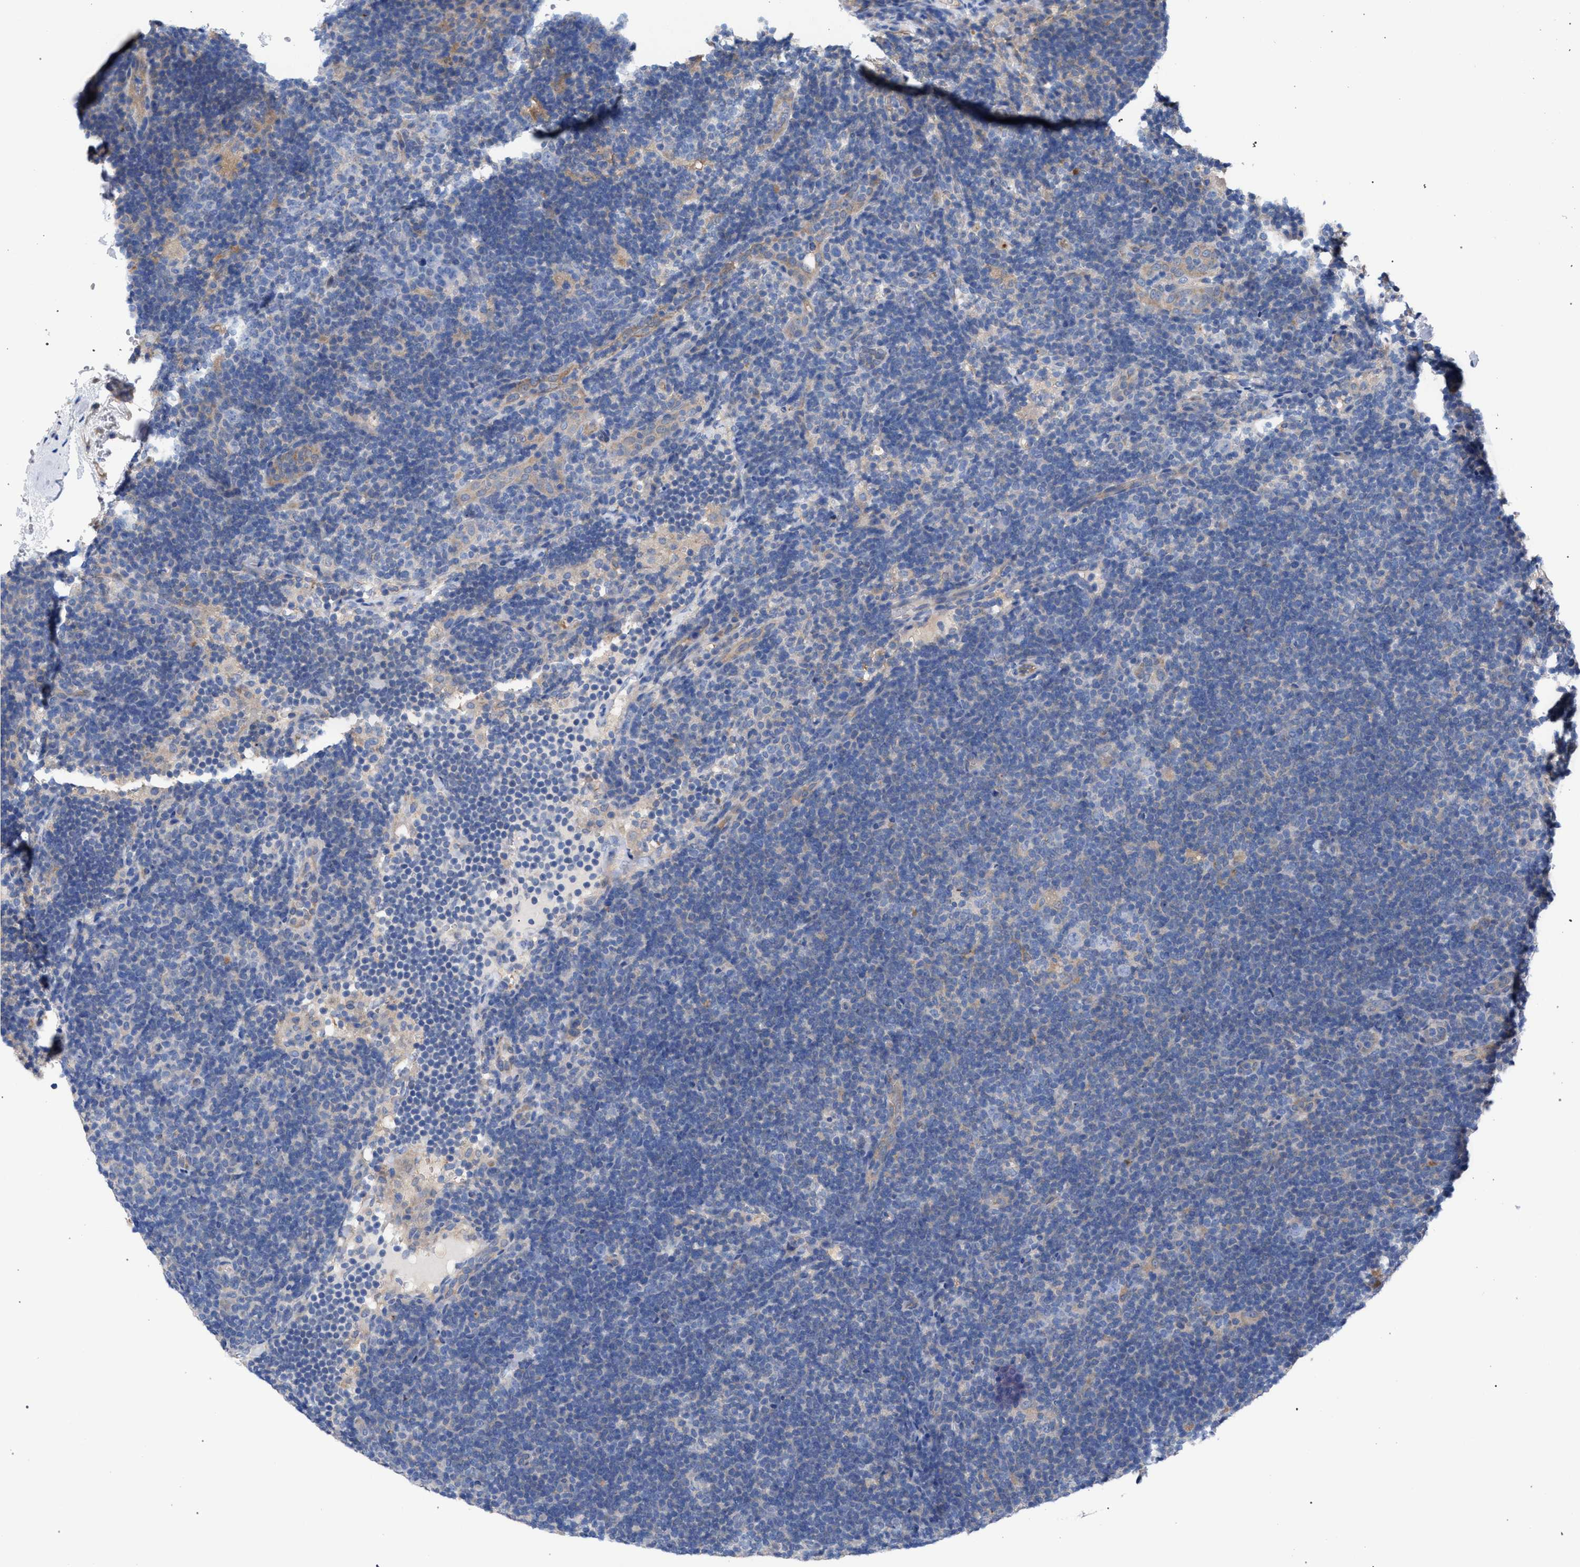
{"staining": {"intensity": "weak", "quantity": "<25%", "location": "cytoplasmic/membranous"}, "tissue": "lymphoma", "cell_type": "Tumor cells", "image_type": "cancer", "snomed": [{"axis": "morphology", "description": "Hodgkin's disease, NOS"}, {"axis": "topography", "description": "Lymph node"}], "caption": "Immunohistochemical staining of human lymphoma exhibits no significant expression in tumor cells. (DAB IHC visualized using brightfield microscopy, high magnification).", "gene": "GMPR", "patient": {"sex": "female", "age": 57}}